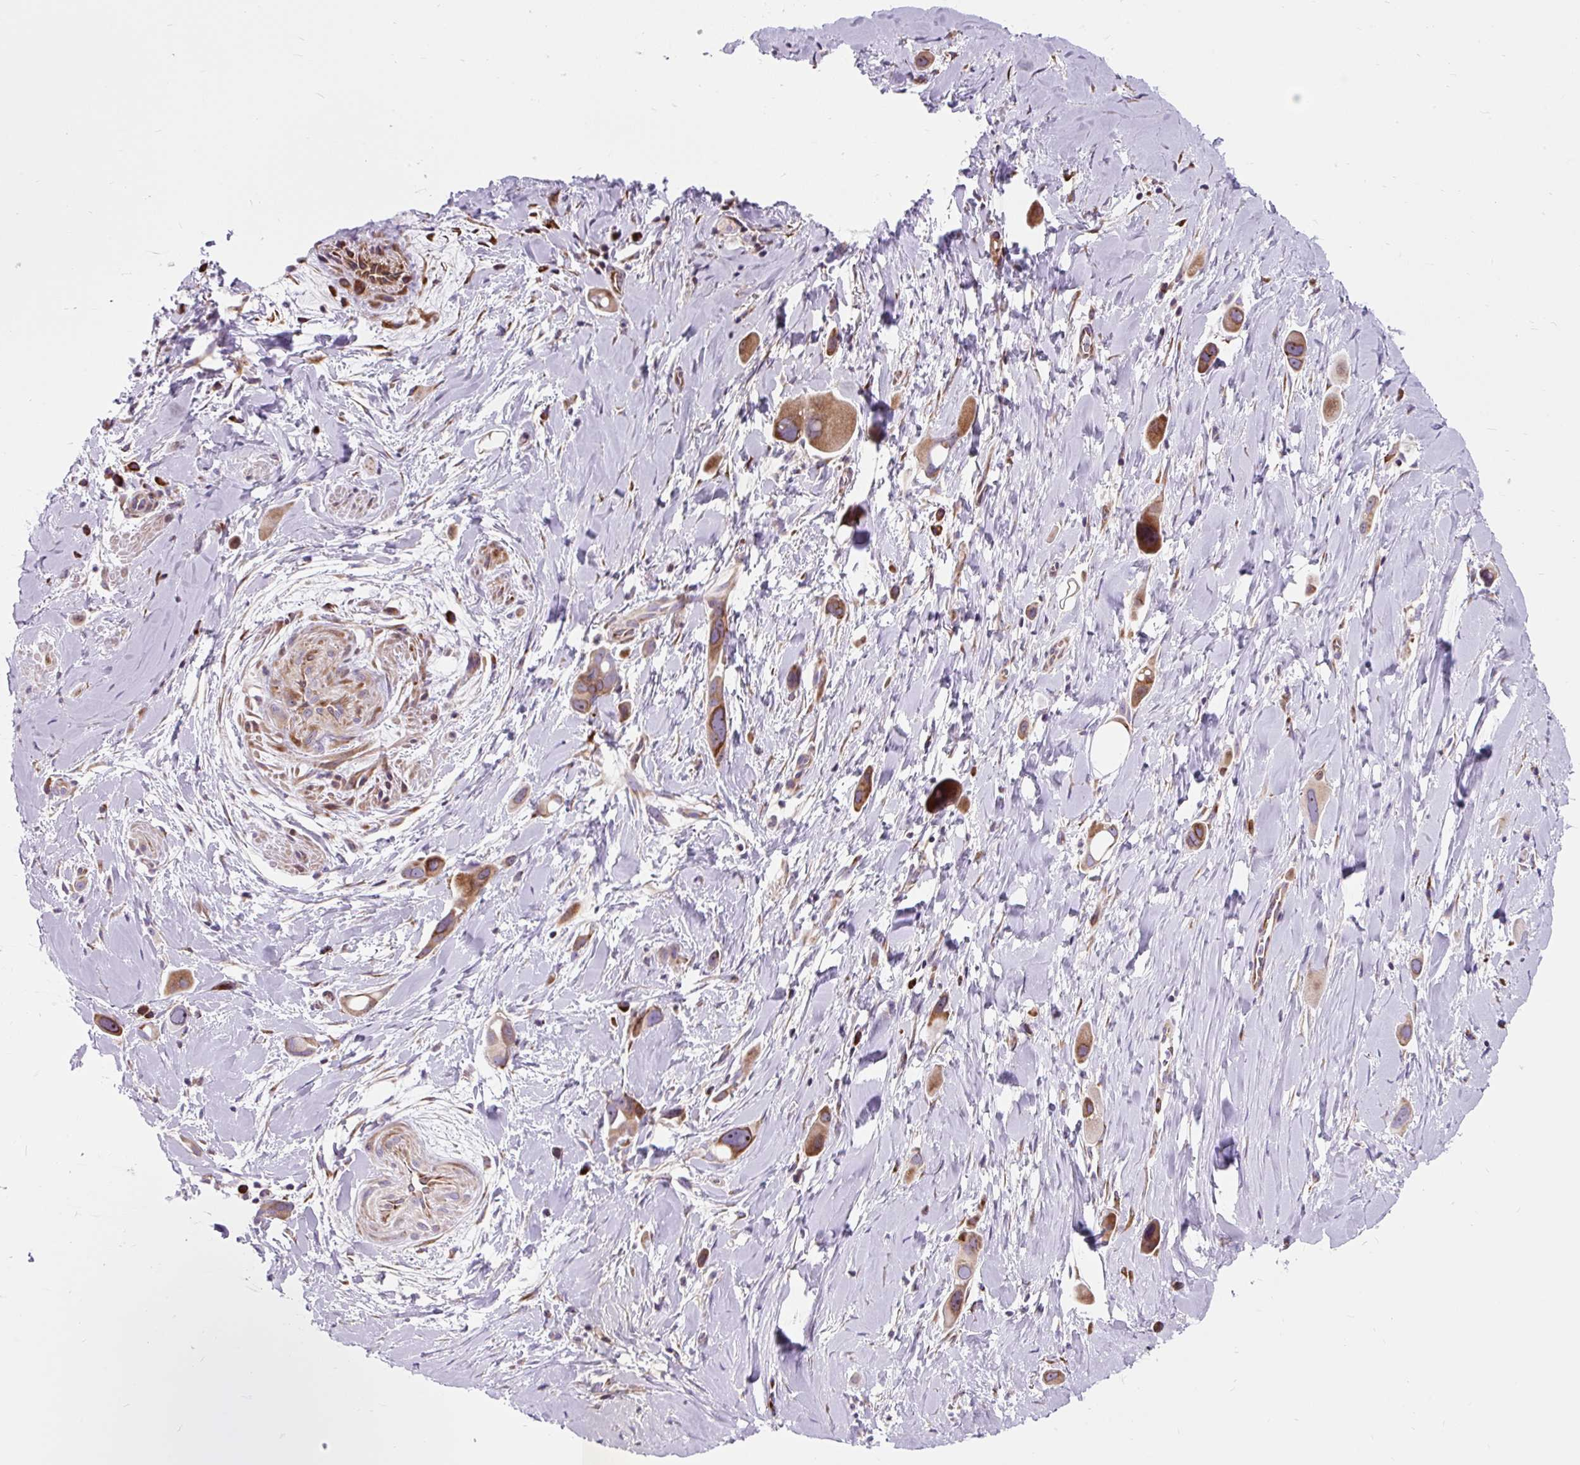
{"staining": {"intensity": "moderate", "quantity": "25%-75%", "location": "cytoplasmic/membranous"}, "tissue": "lung cancer", "cell_type": "Tumor cells", "image_type": "cancer", "snomed": [{"axis": "morphology", "description": "Adenocarcinoma, NOS"}, {"axis": "topography", "description": "Lung"}], "caption": "Brown immunohistochemical staining in human adenocarcinoma (lung) demonstrates moderate cytoplasmic/membranous positivity in approximately 25%-75% of tumor cells.", "gene": "CISD3", "patient": {"sex": "male", "age": 76}}